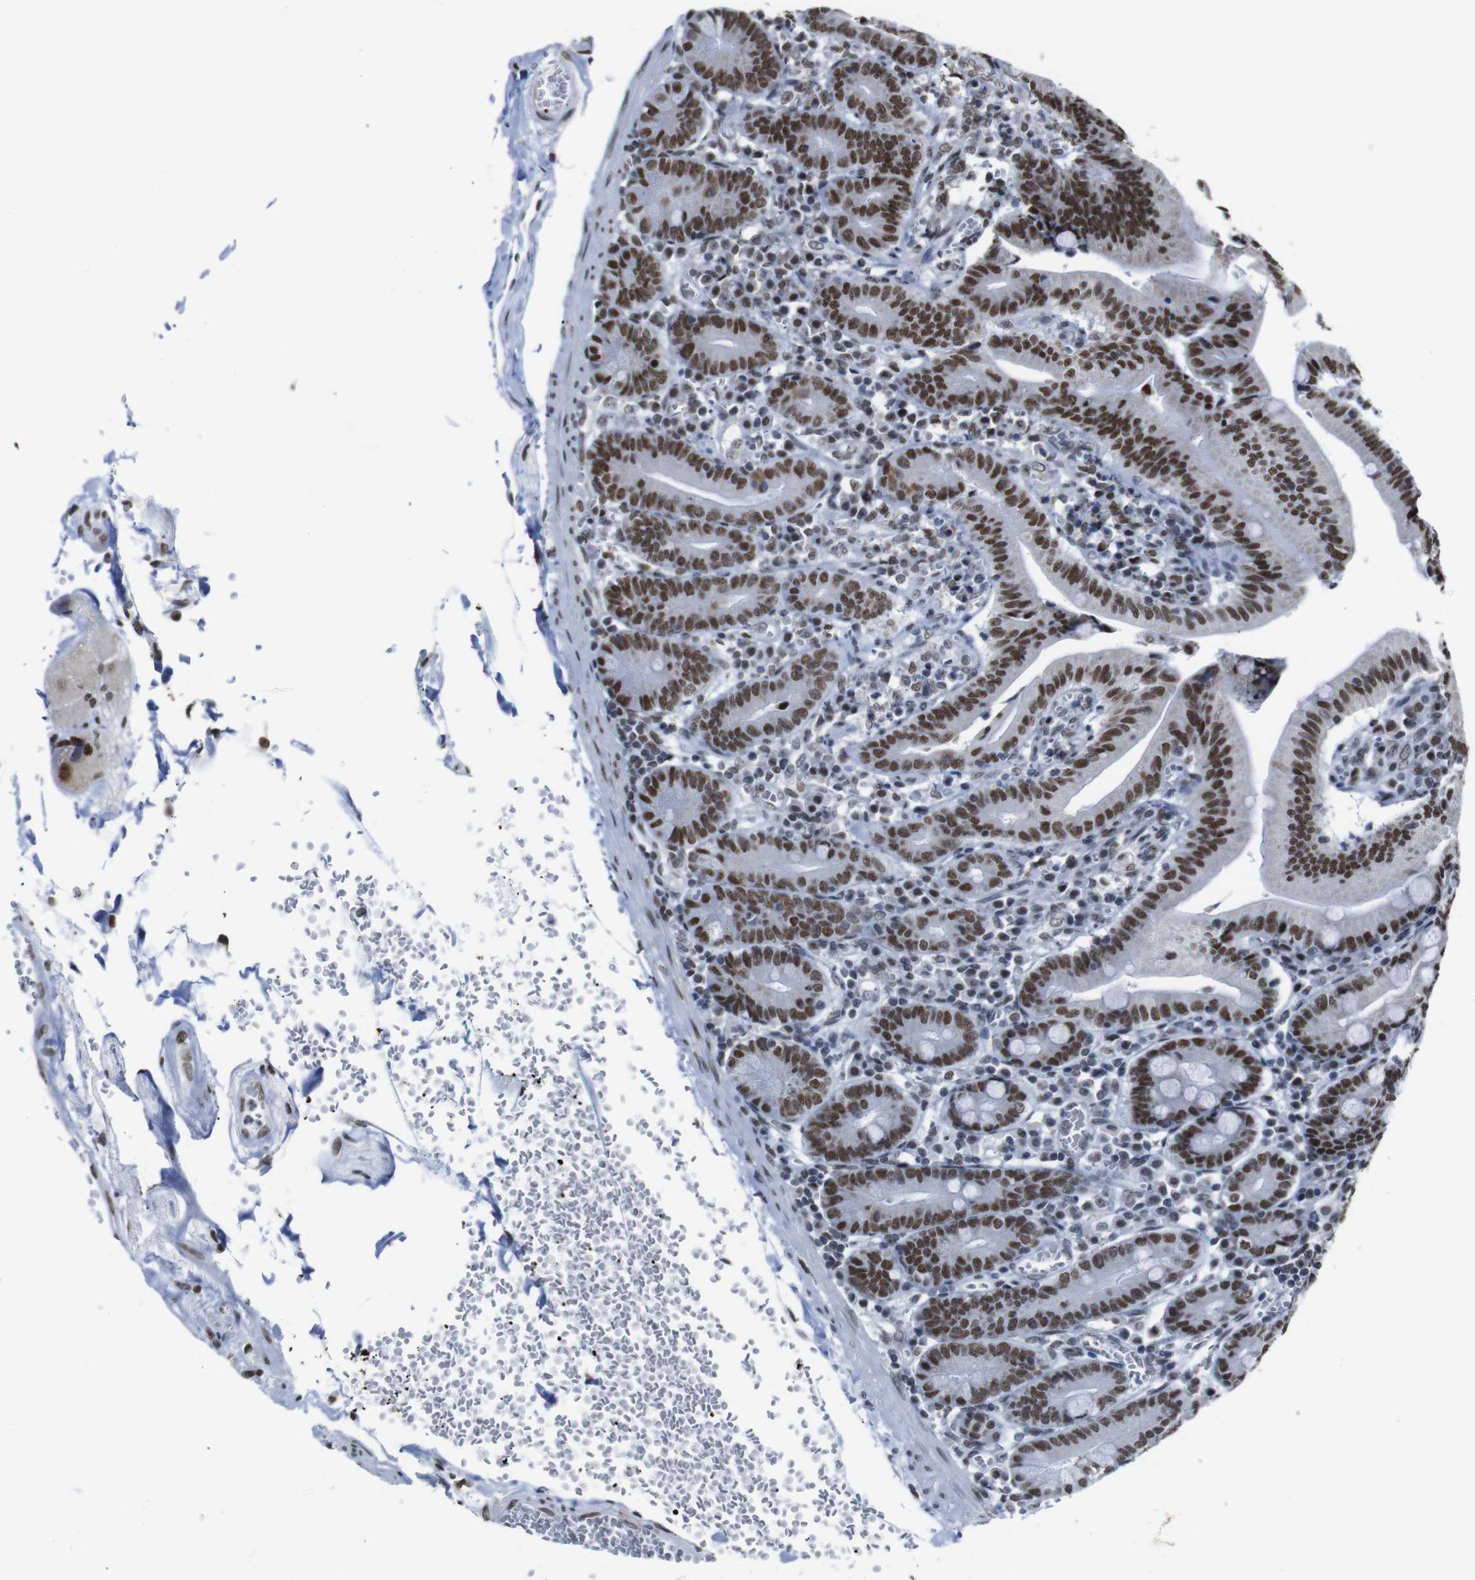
{"staining": {"intensity": "moderate", "quantity": ">75%", "location": "nuclear"}, "tissue": "small intestine", "cell_type": "Glandular cells", "image_type": "normal", "snomed": [{"axis": "morphology", "description": "Normal tissue, NOS"}, {"axis": "topography", "description": "Small intestine"}], "caption": "Immunohistochemistry (IHC) of unremarkable small intestine displays medium levels of moderate nuclear positivity in about >75% of glandular cells. The protein is shown in brown color, while the nuclei are stained blue.", "gene": "ROMO1", "patient": {"sex": "male", "age": 71}}